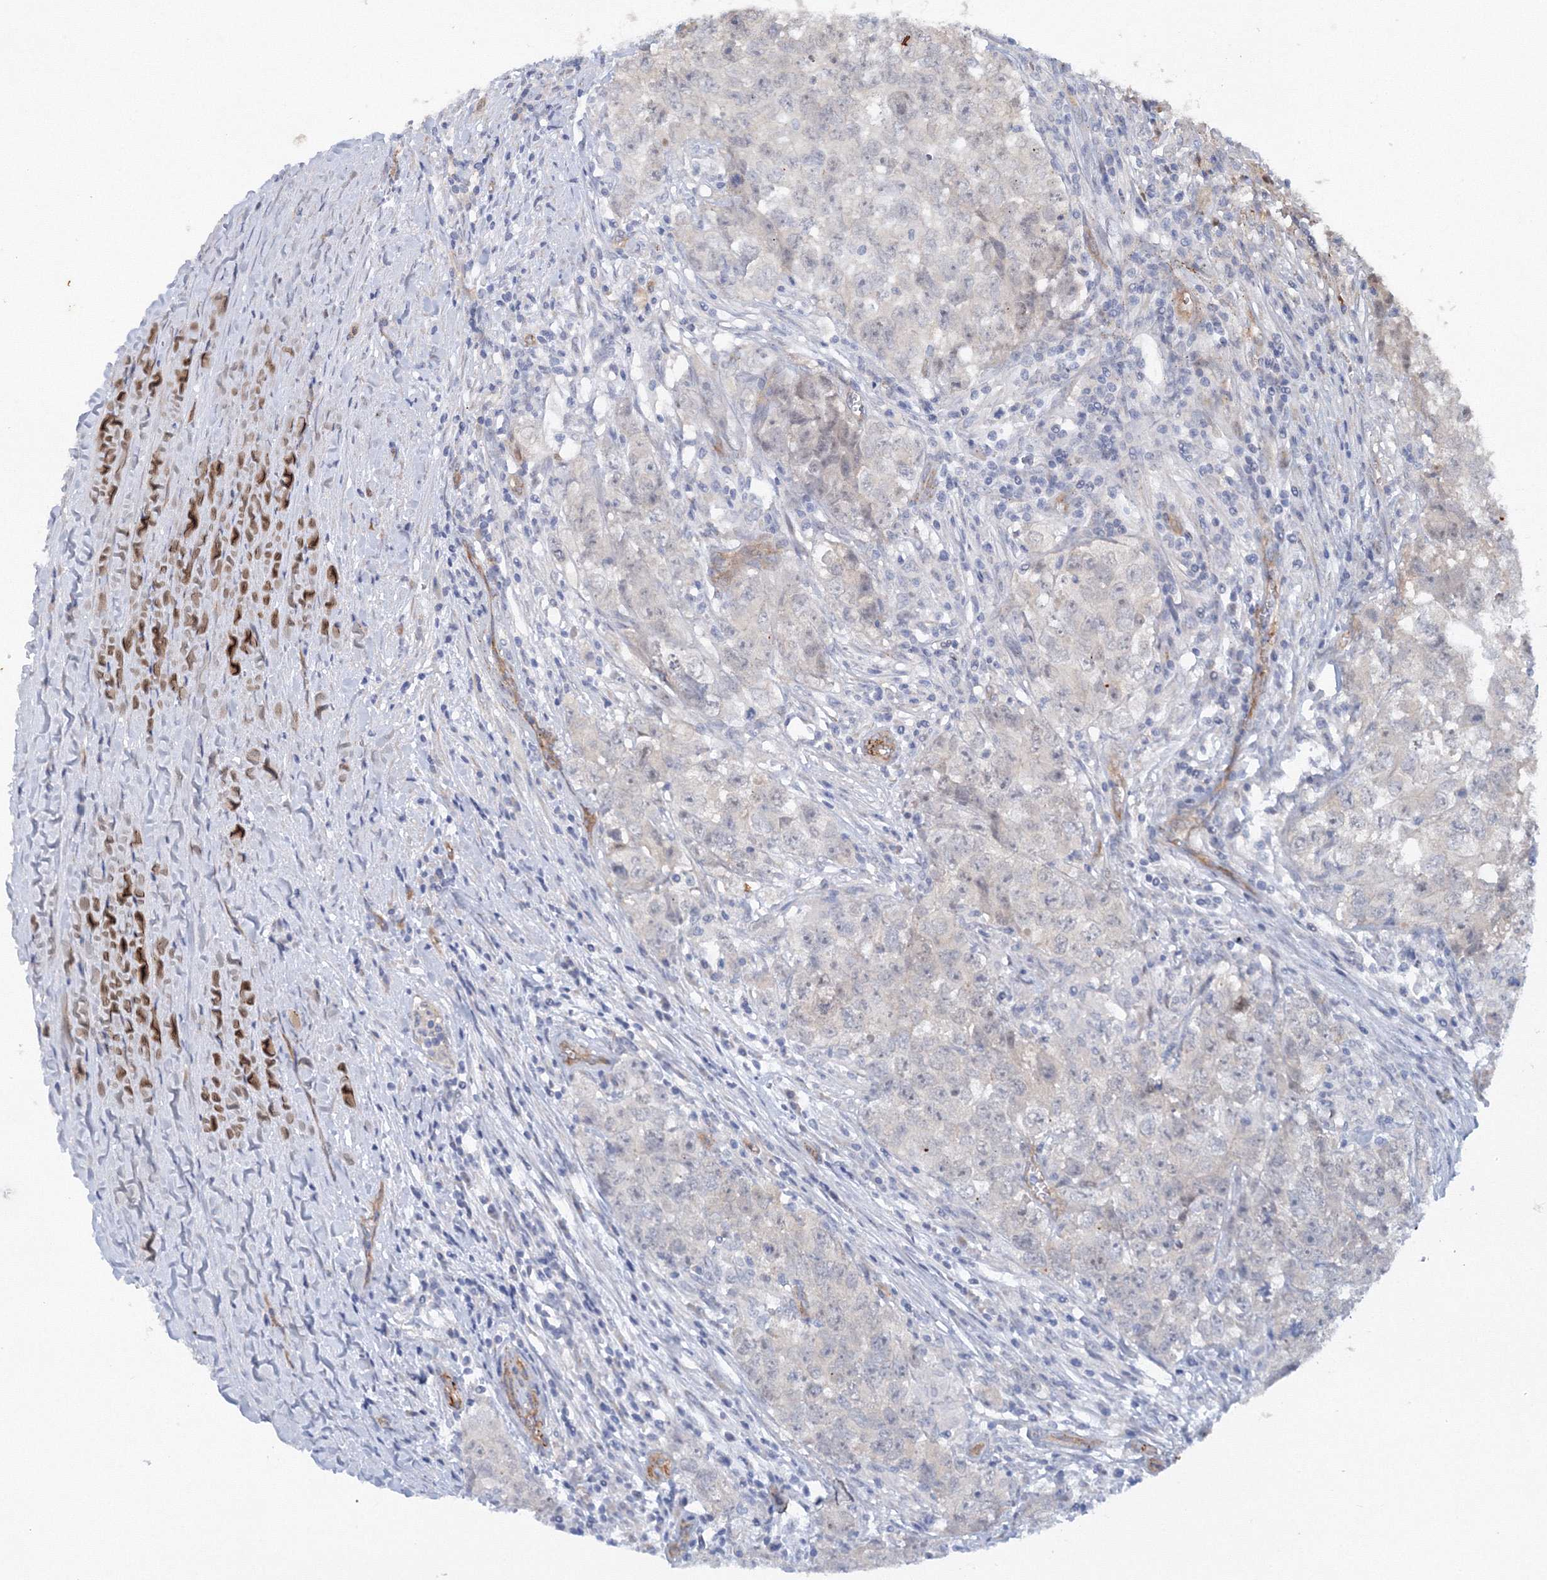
{"staining": {"intensity": "negative", "quantity": "none", "location": "none"}, "tissue": "testis cancer", "cell_type": "Tumor cells", "image_type": "cancer", "snomed": [{"axis": "morphology", "description": "Seminoma, NOS"}, {"axis": "morphology", "description": "Carcinoma, Embryonal, NOS"}, {"axis": "topography", "description": "Testis"}], "caption": "Photomicrograph shows no significant protein staining in tumor cells of testis embryonal carcinoma.", "gene": "TANC1", "patient": {"sex": "male", "age": 43}}